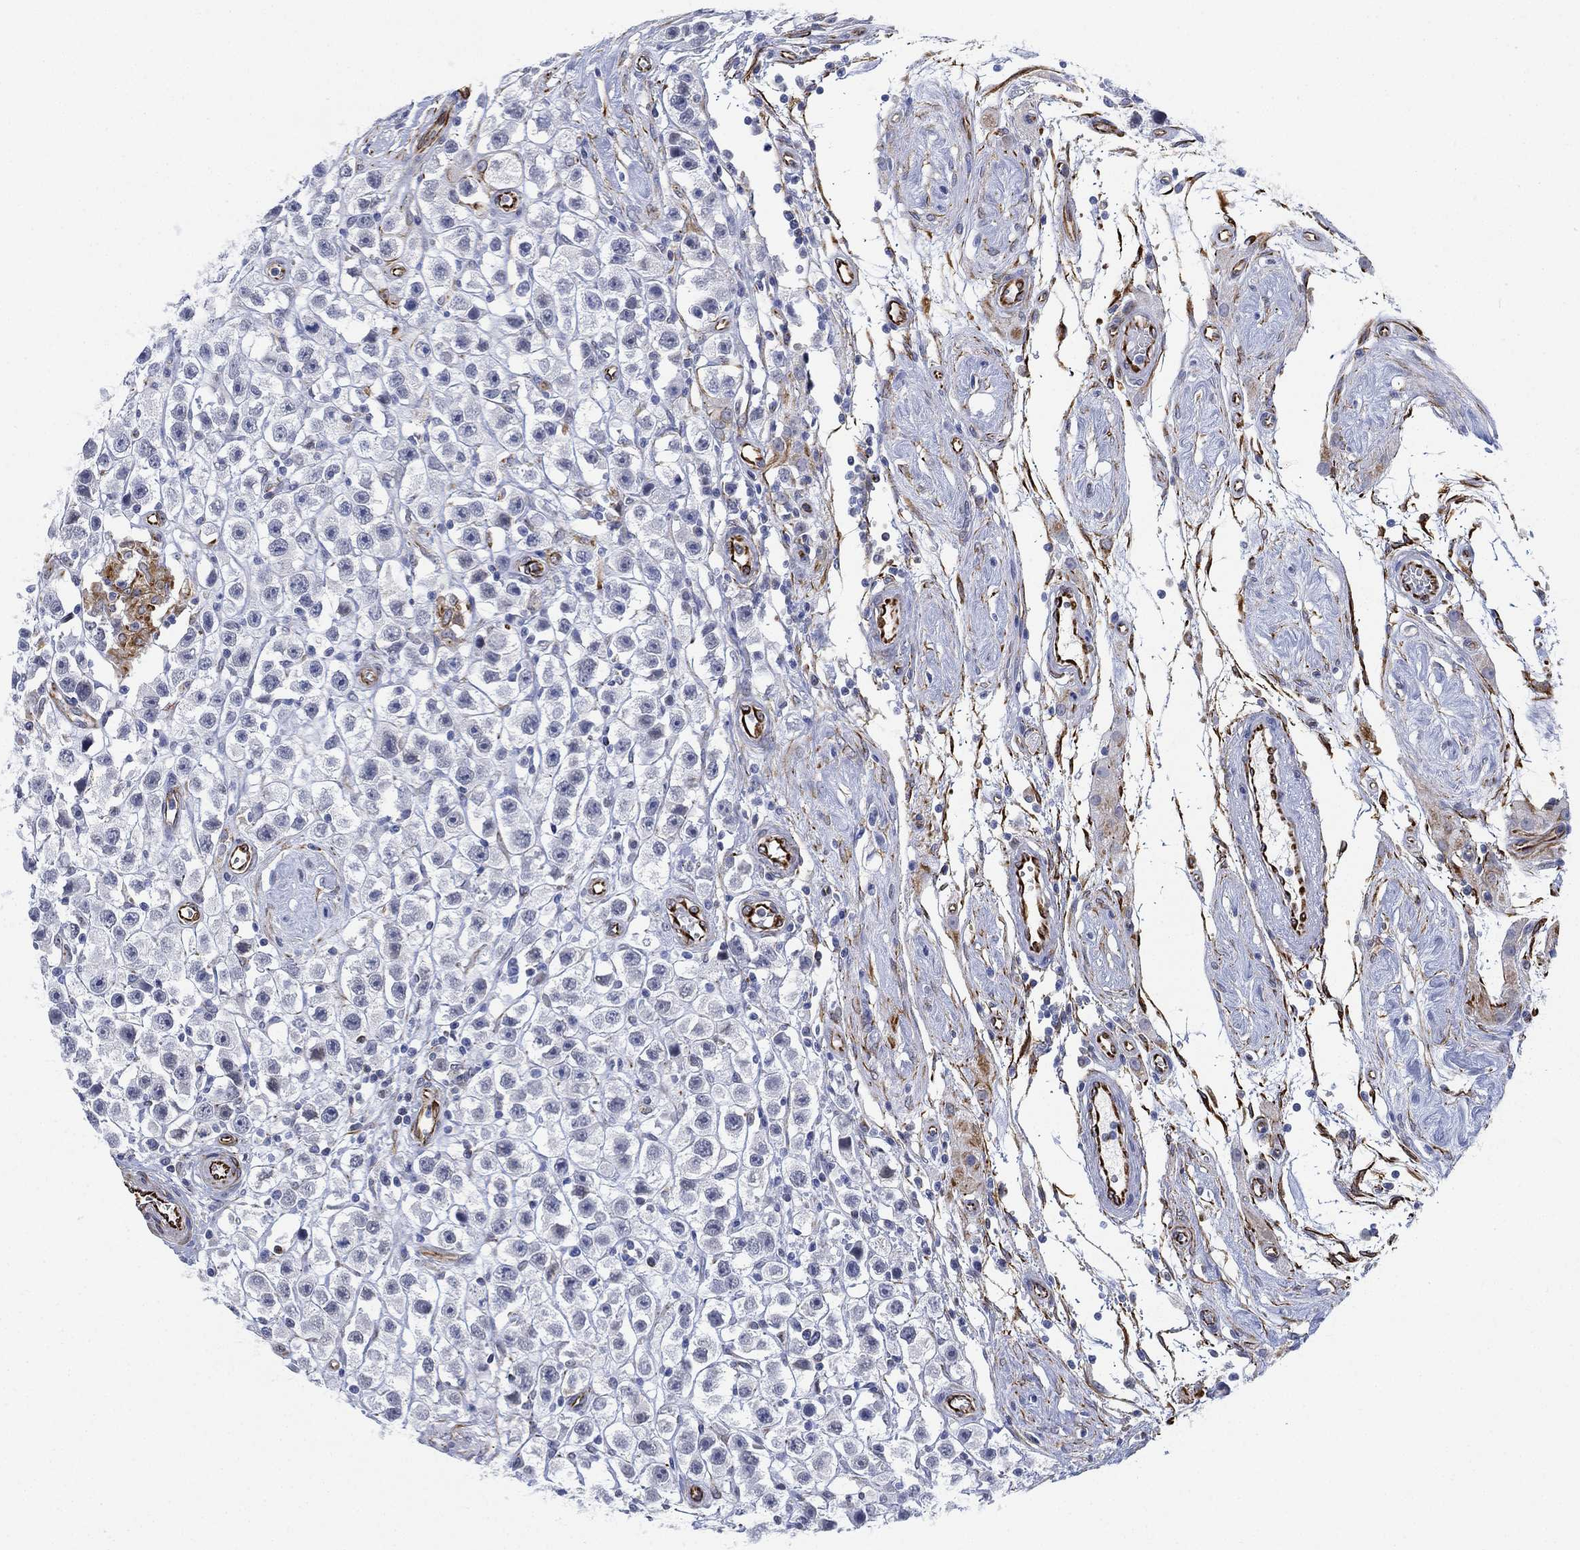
{"staining": {"intensity": "negative", "quantity": "none", "location": "none"}, "tissue": "testis cancer", "cell_type": "Tumor cells", "image_type": "cancer", "snomed": [{"axis": "morphology", "description": "Seminoma, NOS"}, {"axis": "topography", "description": "Testis"}], "caption": "A high-resolution histopathology image shows immunohistochemistry (IHC) staining of seminoma (testis), which exhibits no significant expression in tumor cells.", "gene": "PSKH2", "patient": {"sex": "male", "age": 45}}